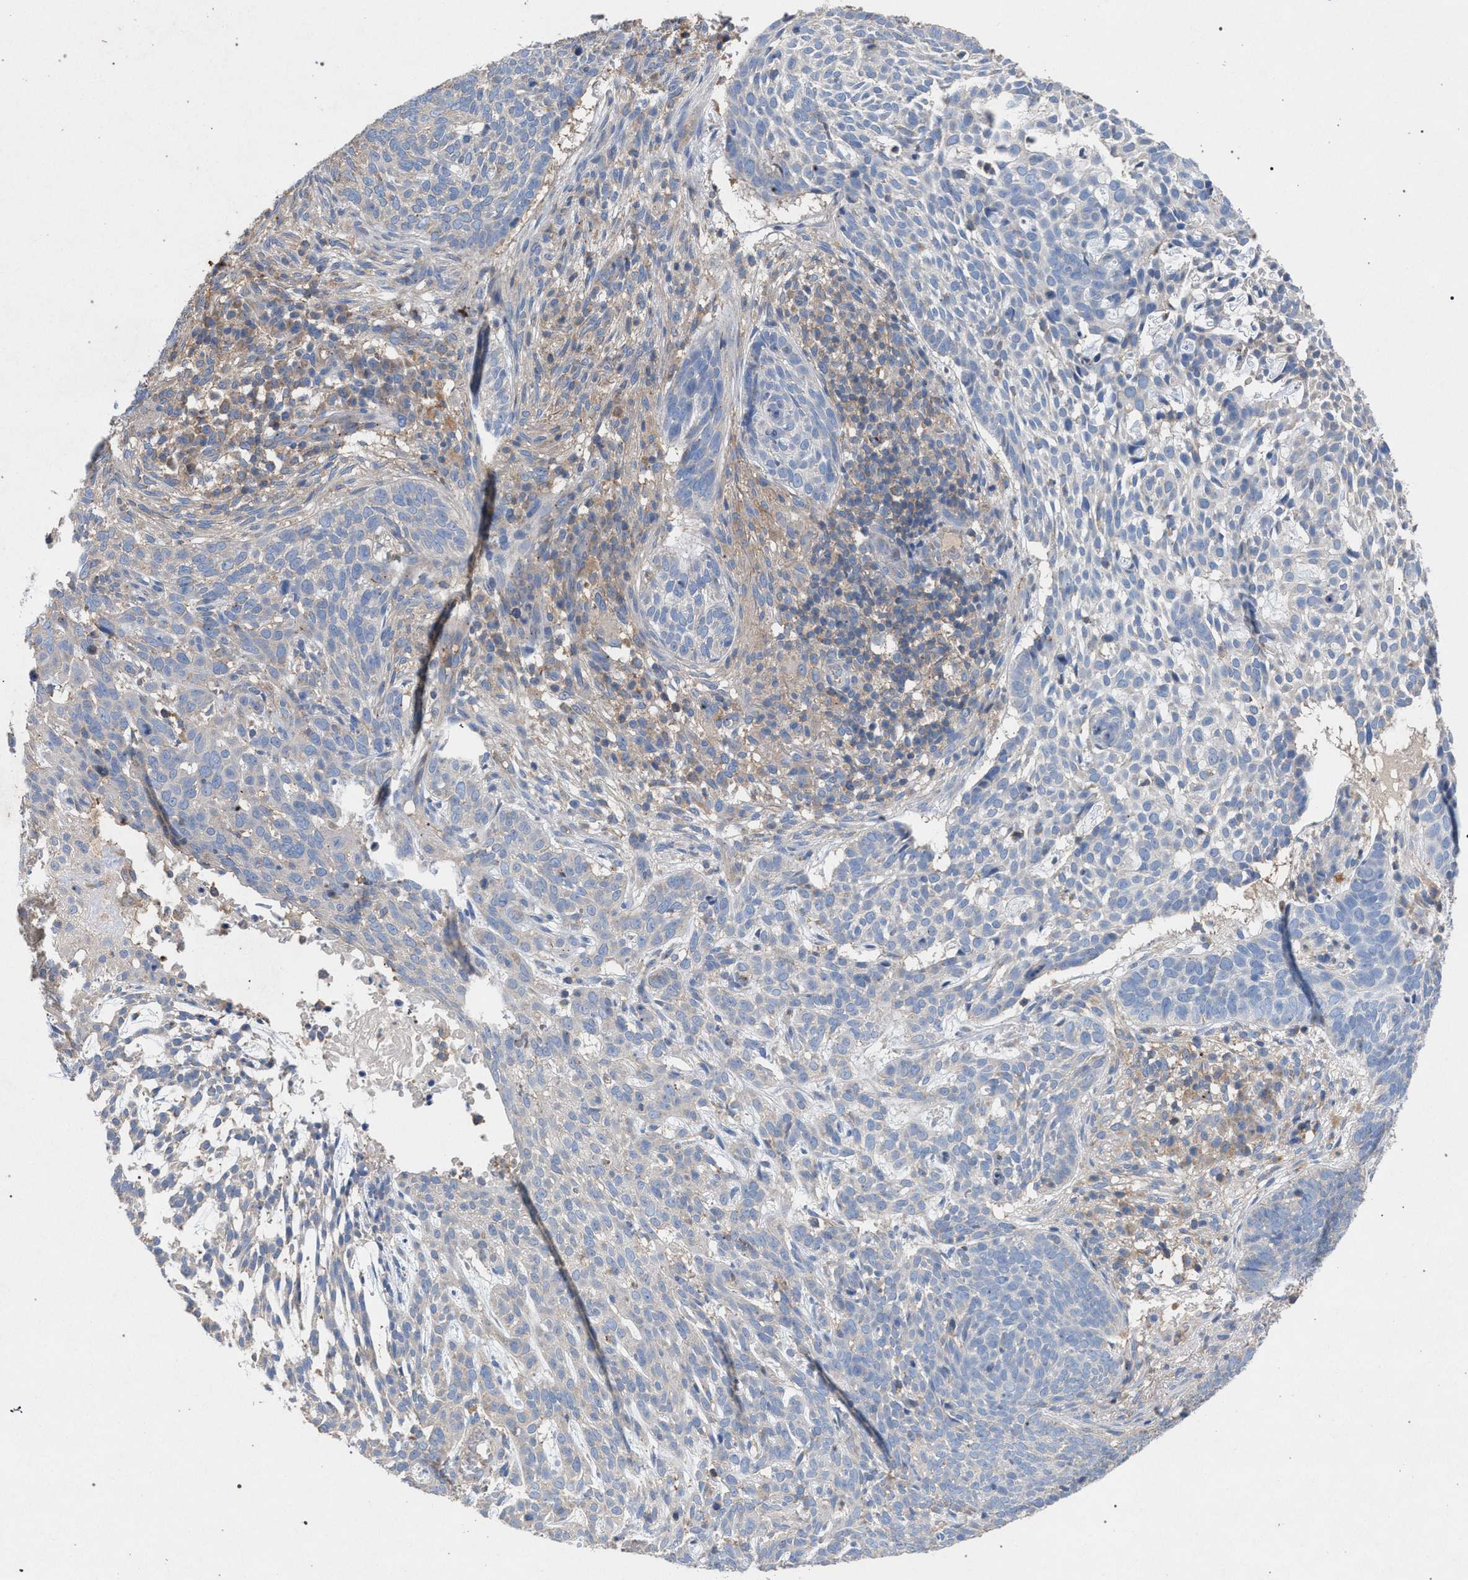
{"staining": {"intensity": "negative", "quantity": "none", "location": "none"}, "tissue": "skin cancer", "cell_type": "Tumor cells", "image_type": "cancer", "snomed": [{"axis": "morphology", "description": "Basal cell carcinoma"}, {"axis": "topography", "description": "Skin"}], "caption": "Immunohistochemistry (IHC) image of neoplastic tissue: skin cancer (basal cell carcinoma) stained with DAB (3,3'-diaminobenzidine) demonstrates no significant protein positivity in tumor cells.", "gene": "VPS13A", "patient": {"sex": "female", "age": 64}}